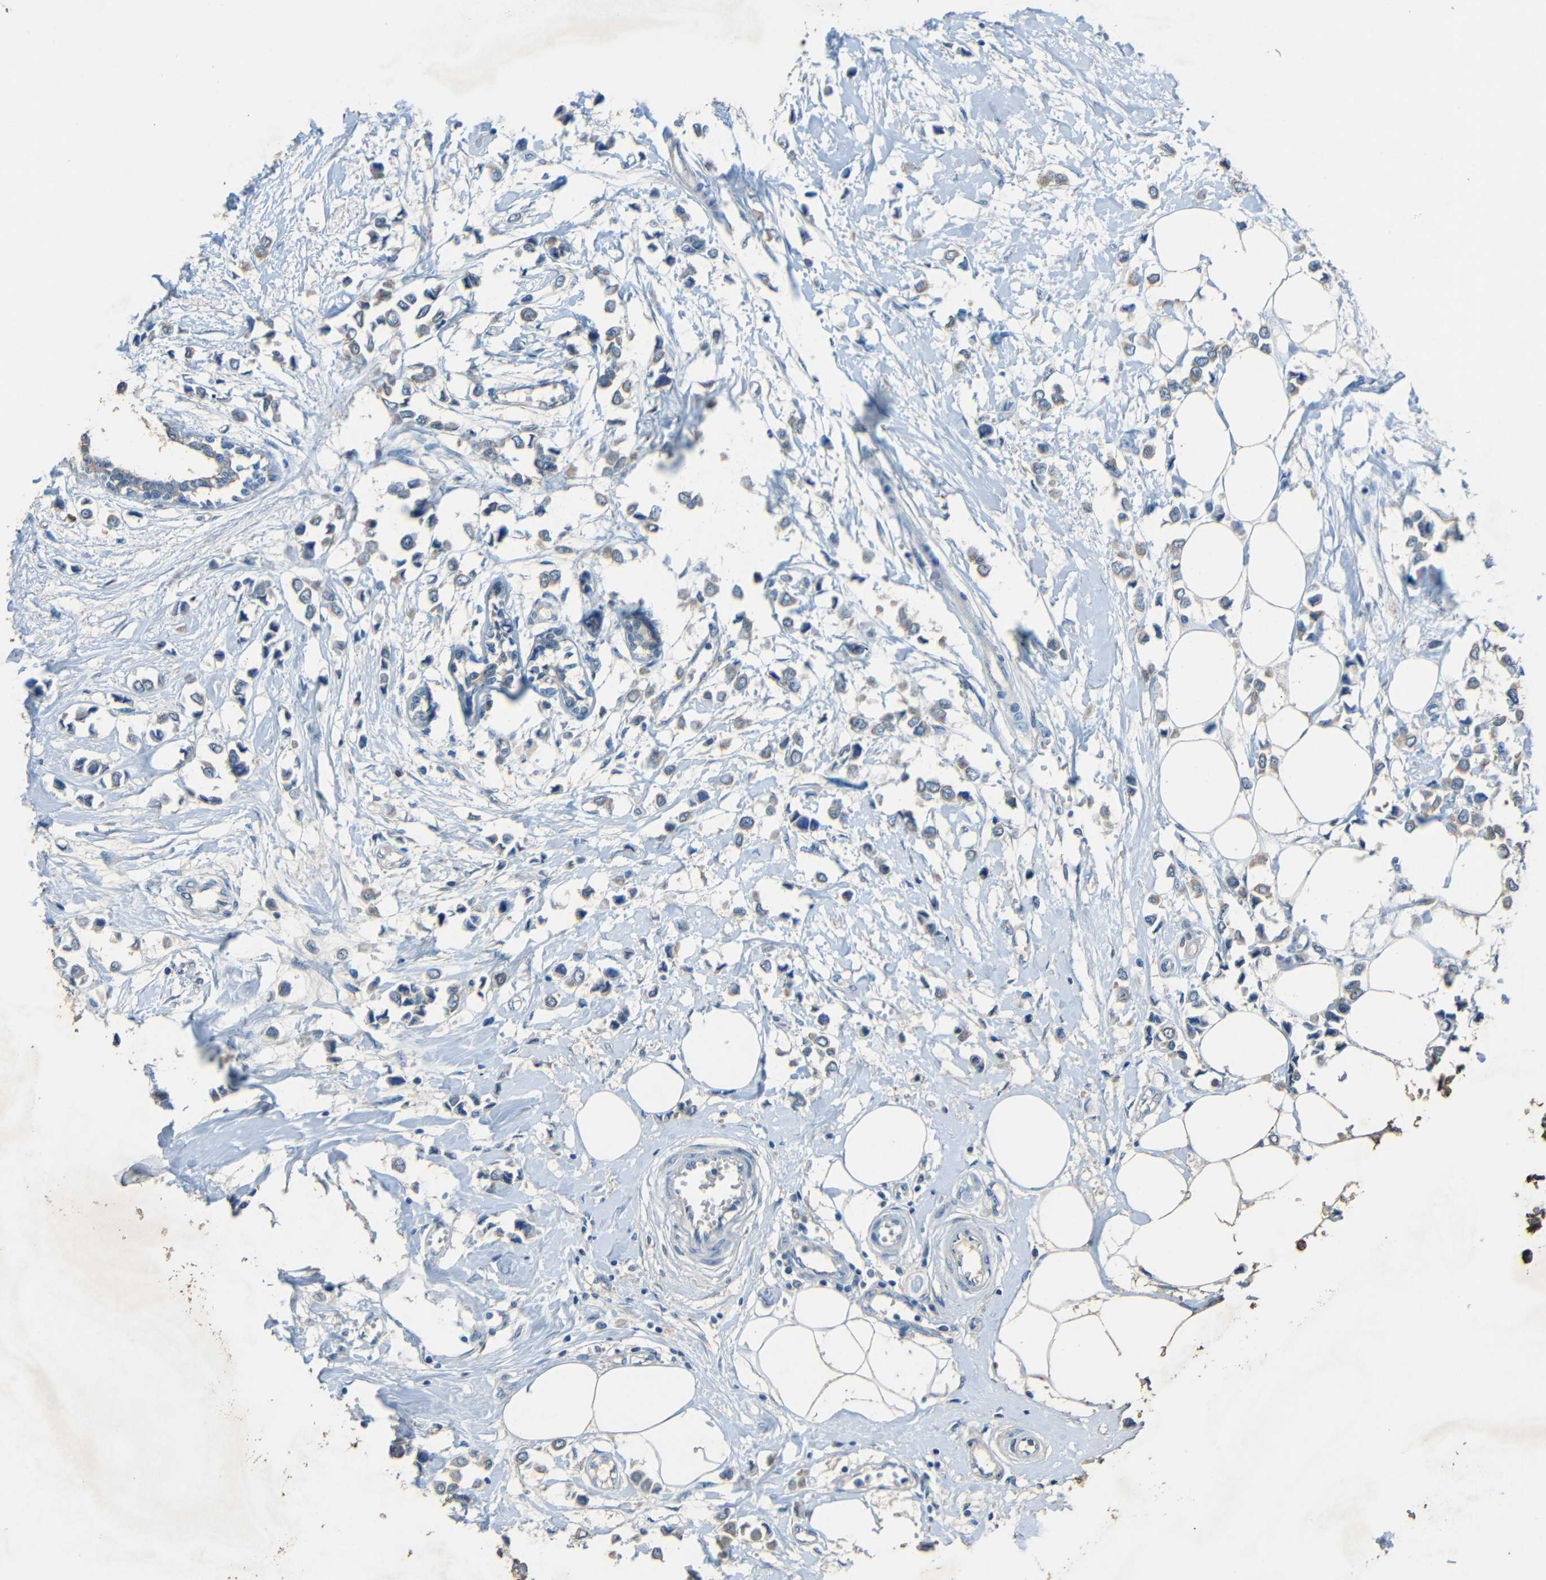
{"staining": {"intensity": "weak", "quantity": ">75%", "location": "cytoplasmic/membranous"}, "tissue": "breast cancer", "cell_type": "Tumor cells", "image_type": "cancer", "snomed": [{"axis": "morphology", "description": "Lobular carcinoma"}, {"axis": "topography", "description": "Breast"}], "caption": "Weak cytoplasmic/membranous positivity for a protein is present in about >75% of tumor cells of lobular carcinoma (breast) using IHC.", "gene": "CYP26B1", "patient": {"sex": "female", "age": 51}}